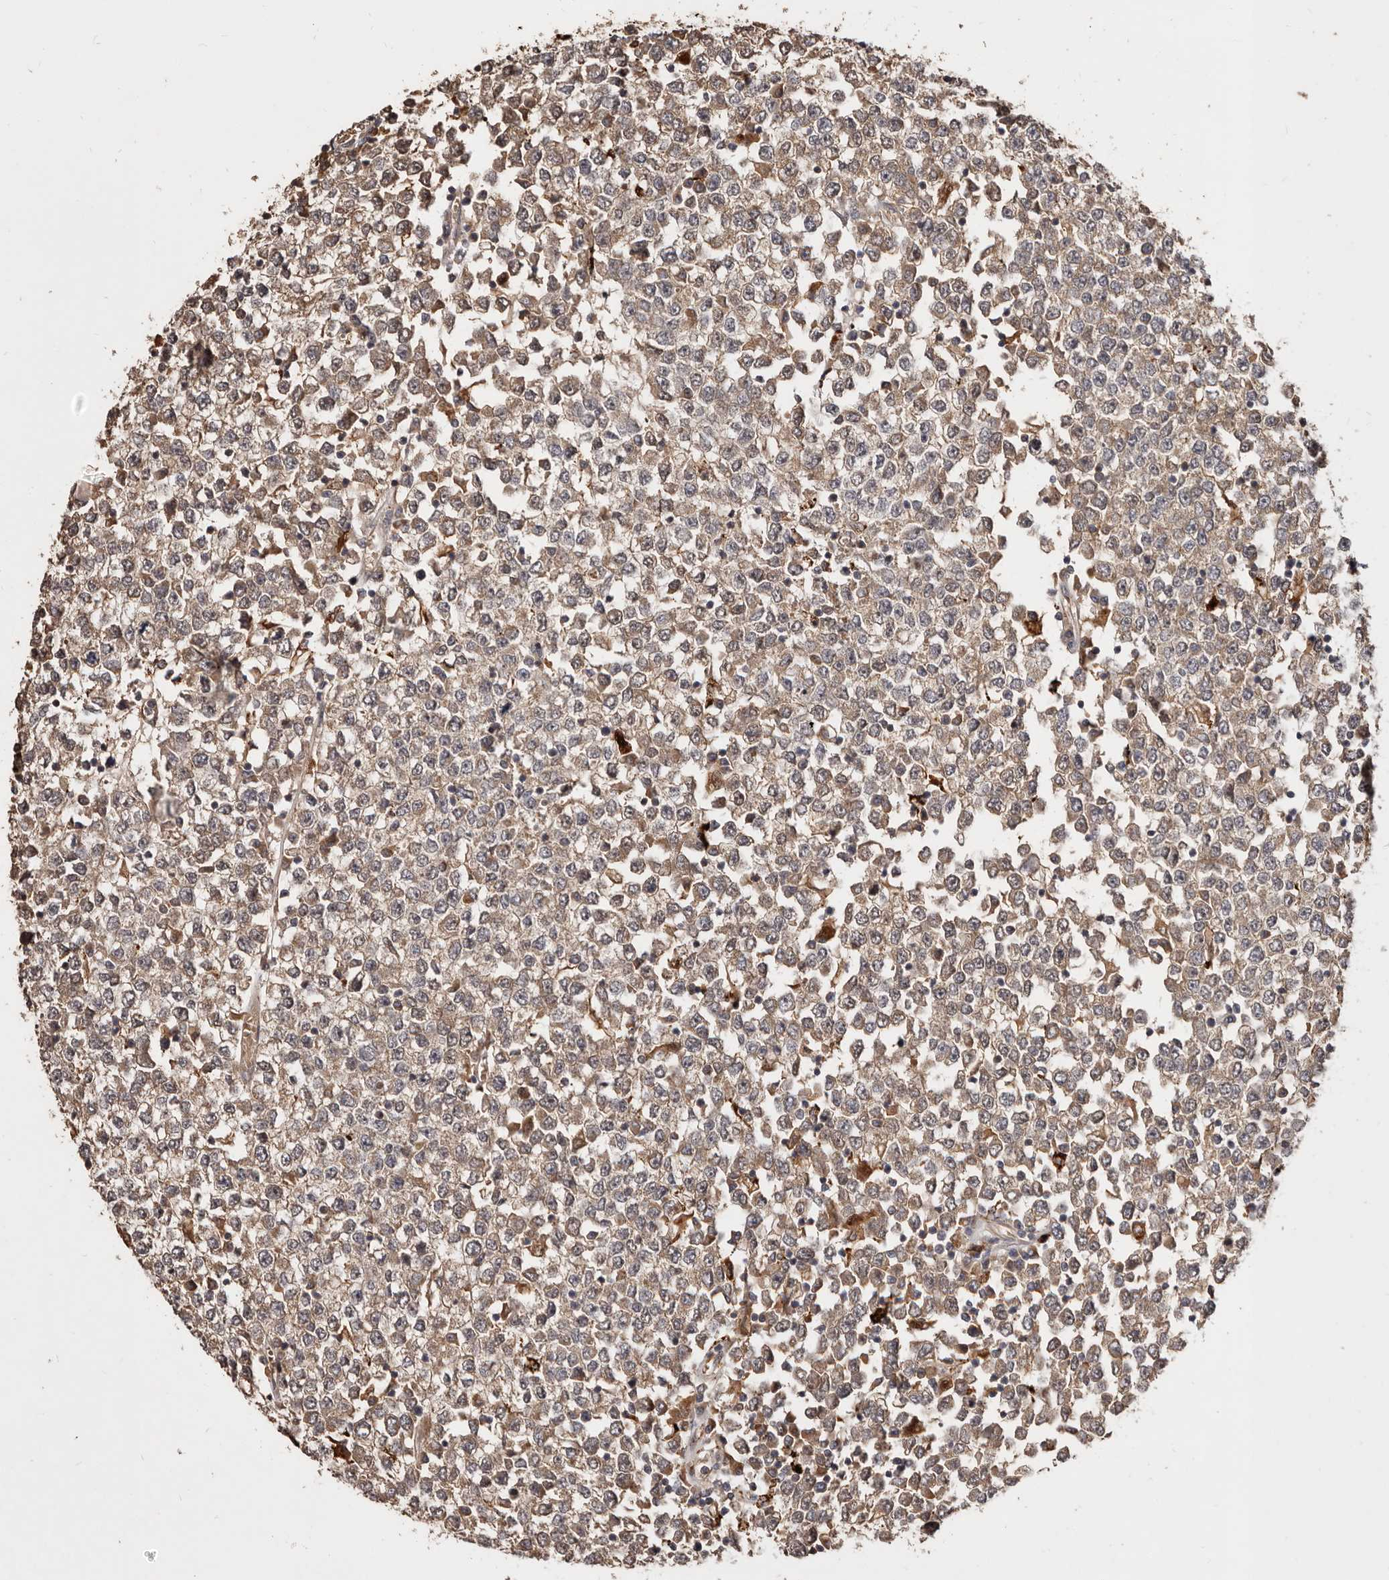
{"staining": {"intensity": "weak", "quantity": ">75%", "location": "cytoplasmic/membranous"}, "tissue": "testis cancer", "cell_type": "Tumor cells", "image_type": "cancer", "snomed": [{"axis": "morphology", "description": "Seminoma, NOS"}, {"axis": "topography", "description": "Testis"}], "caption": "IHC histopathology image of testis cancer (seminoma) stained for a protein (brown), which displays low levels of weak cytoplasmic/membranous staining in approximately >75% of tumor cells.", "gene": "AKAP7", "patient": {"sex": "male", "age": 65}}